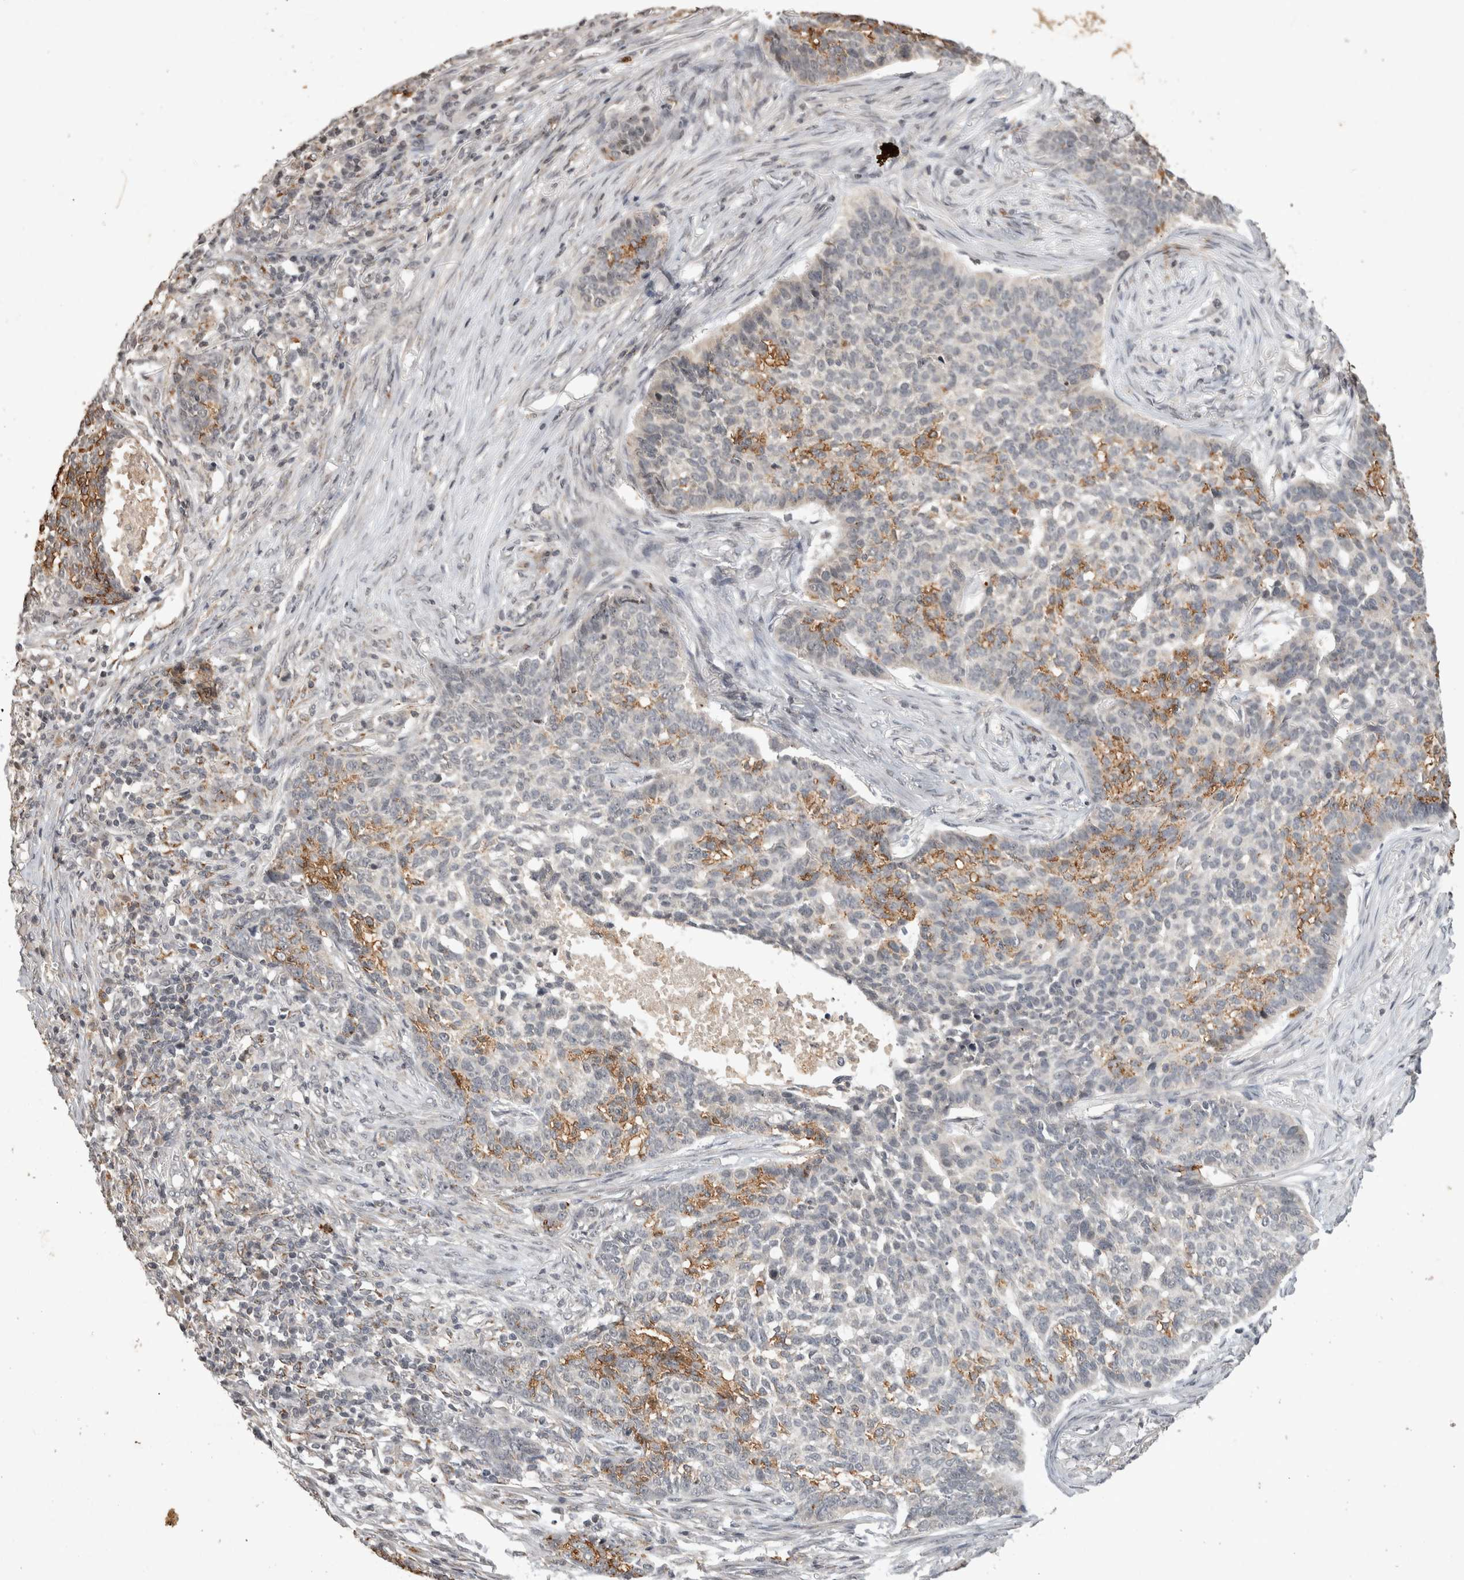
{"staining": {"intensity": "moderate", "quantity": "25%-75%", "location": "cytoplasmic/membranous"}, "tissue": "skin cancer", "cell_type": "Tumor cells", "image_type": "cancer", "snomed": [{"axis": "morphology", "description": "Basal cell carcinoma"}, {"axis": "topography", "description": "Skin"}], "caption": "A brown stain shows moderate cytoplasmic/membranous expression of a protein in human basal cell carcinoma (skin) tumor cells.", "gene": "HRK", "patient": {"sex": "male", "age": 85}}